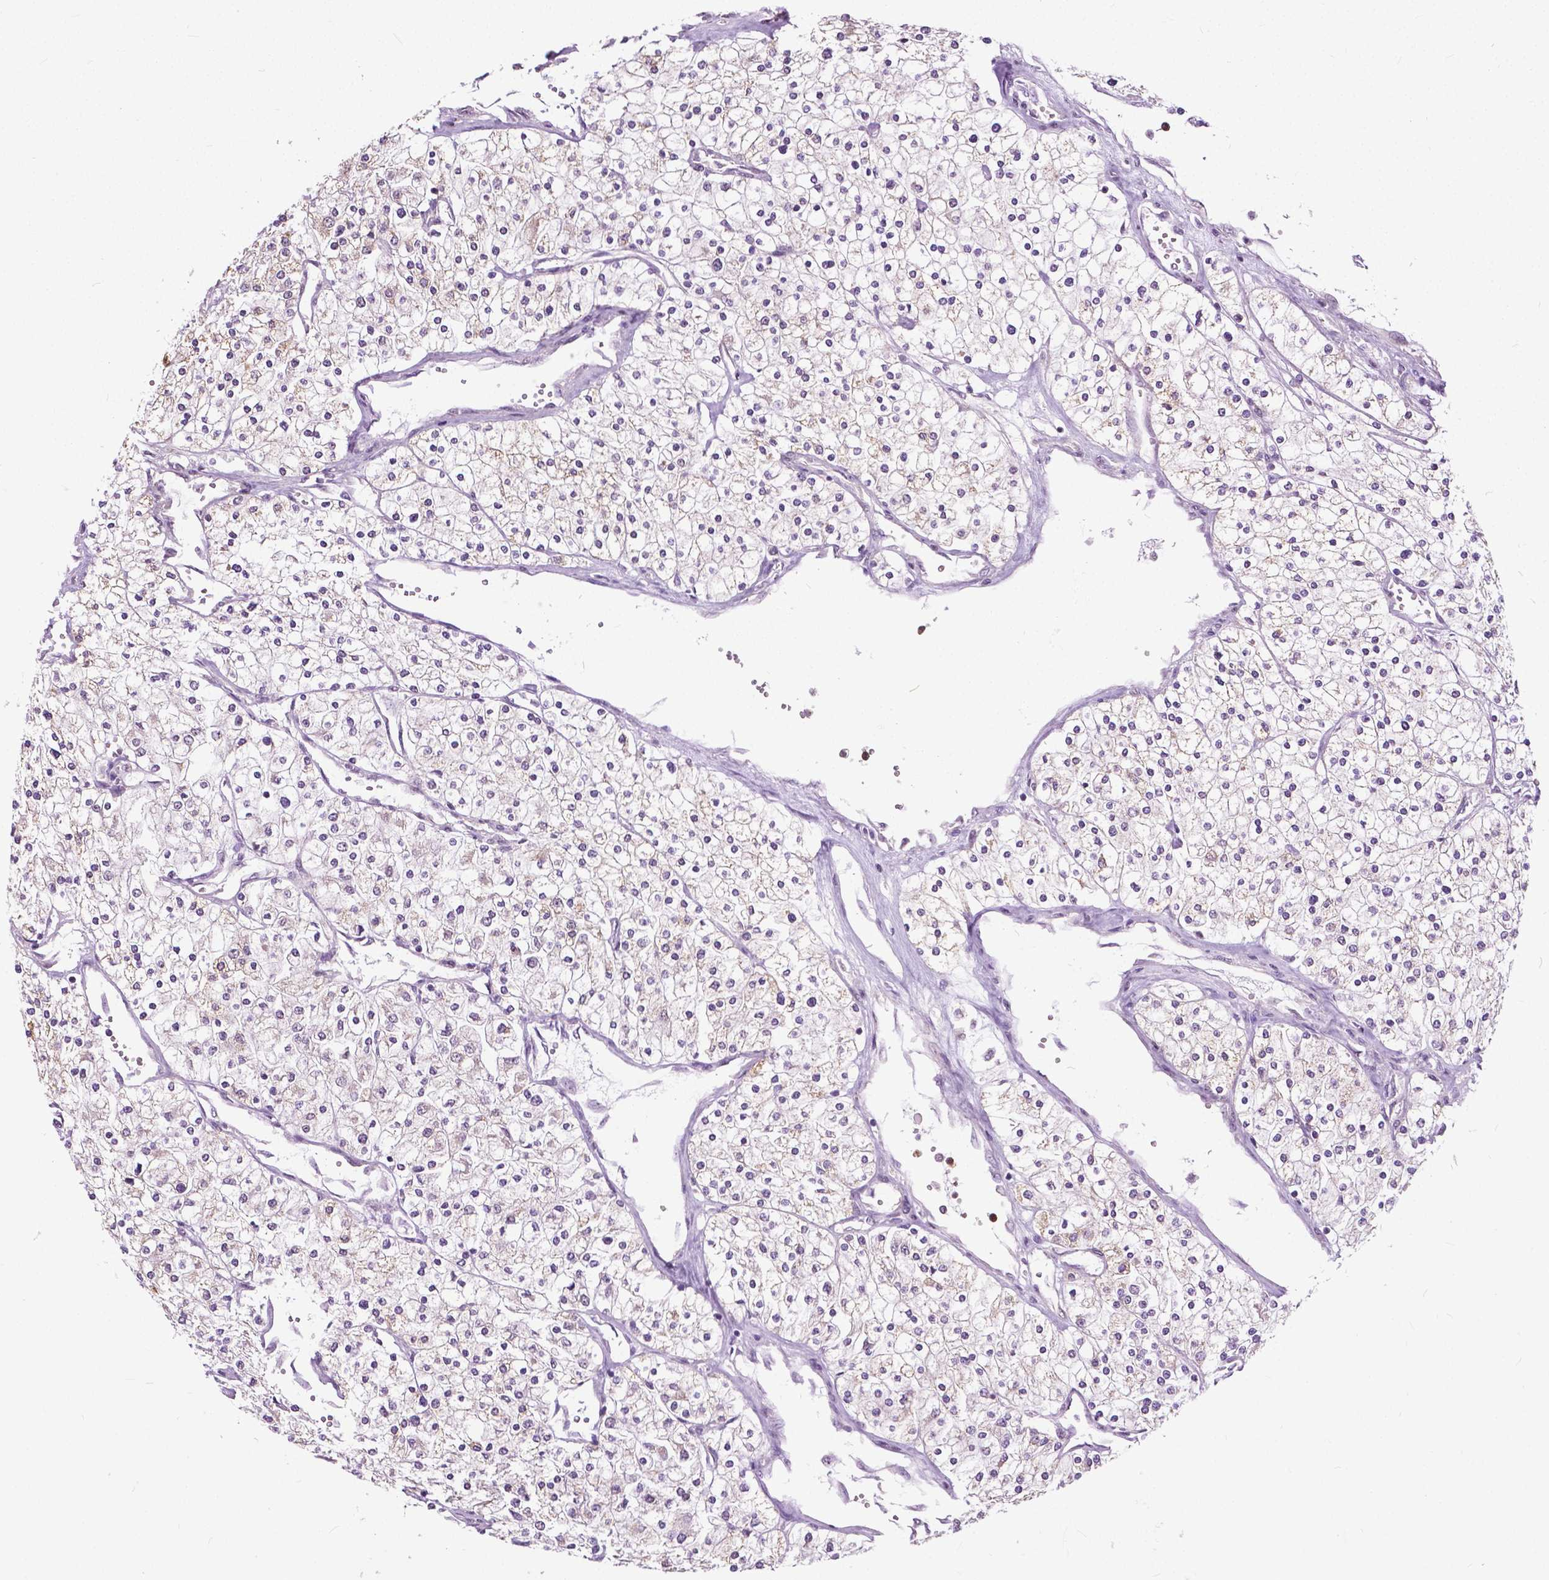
{"staining": {"intensity": "weak", "quantity": "<25%", "location": "cytoplasmic/membranous"}, "tissue": "renal cancer", "cell_type": "Tumor cells", "image_type": "cancer", "snomed": [{"axis": "morphology", "description": "Adenocarcinoma, NOS"}, {"axis": "topography", "description": "Kidney"}], "caption": "The IHC photomicrograph has no significant expression in tumor cells of renal adenocarcinoma tissue. (DAB immunohistochemistry (IHC), high magnification).", "gene": "TTC9B", "patient": {"sex": "male", "age": 80}}